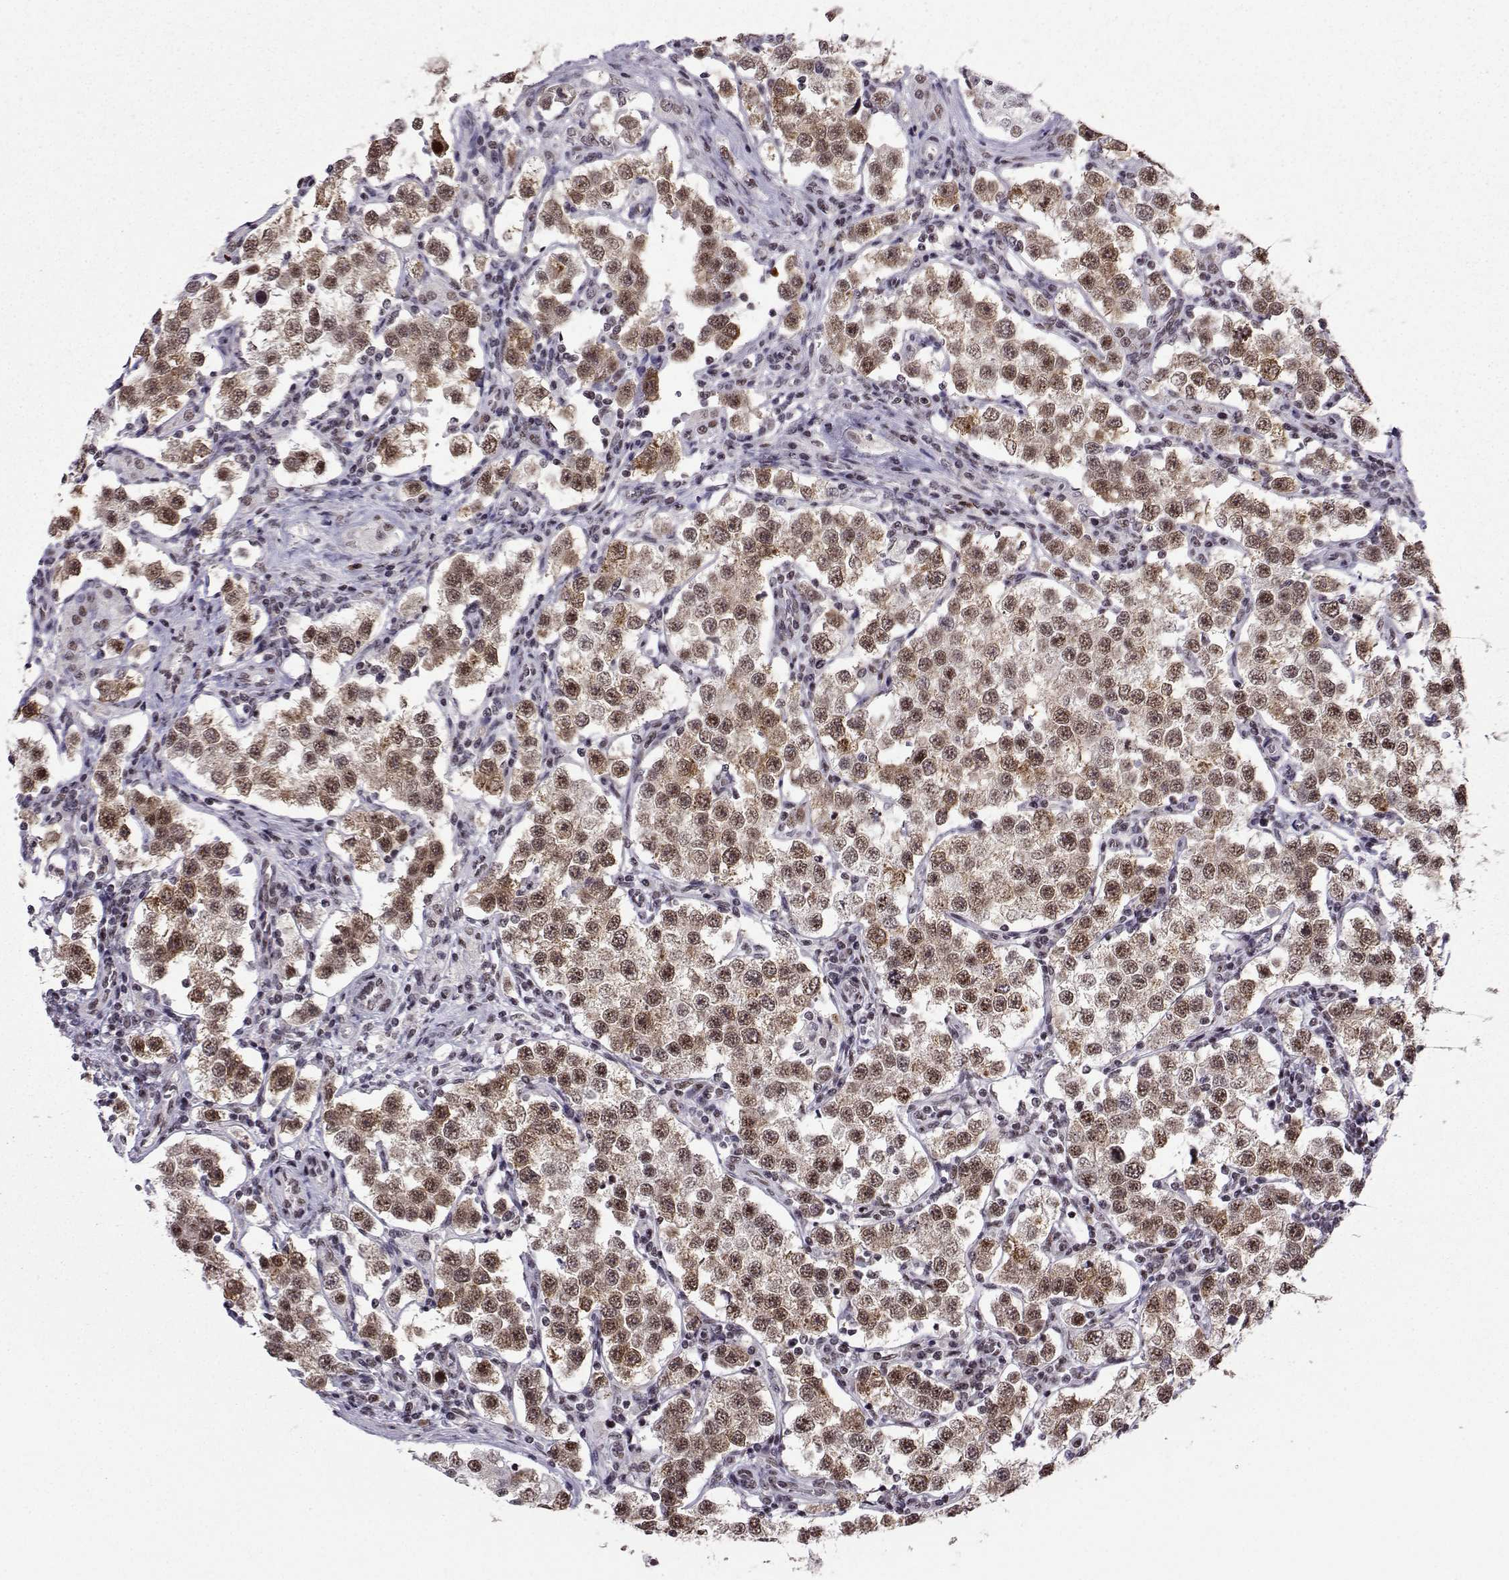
{"staining": {"intensity": "moderate", "quantity": ">75%", "location": "cytoplasmic/membranous,nuclear"}, "tissue": "testis cancer", "cell_type": "Tumor cells", "image_type": "cancer", "snomed": [{"axis": "morphology", "description": "Seminoma, NOS"}, {"axis": "topography", "description": "Testis"}], "caption": "Immunohistochemical staining of human testis seminoma displays moderate cytoplasmic/membranous and nuclear protein positivity in approximately >75% of tumor cells.", "gene": "LIN28A", "patient": {"sex": "male", "age": 37}}